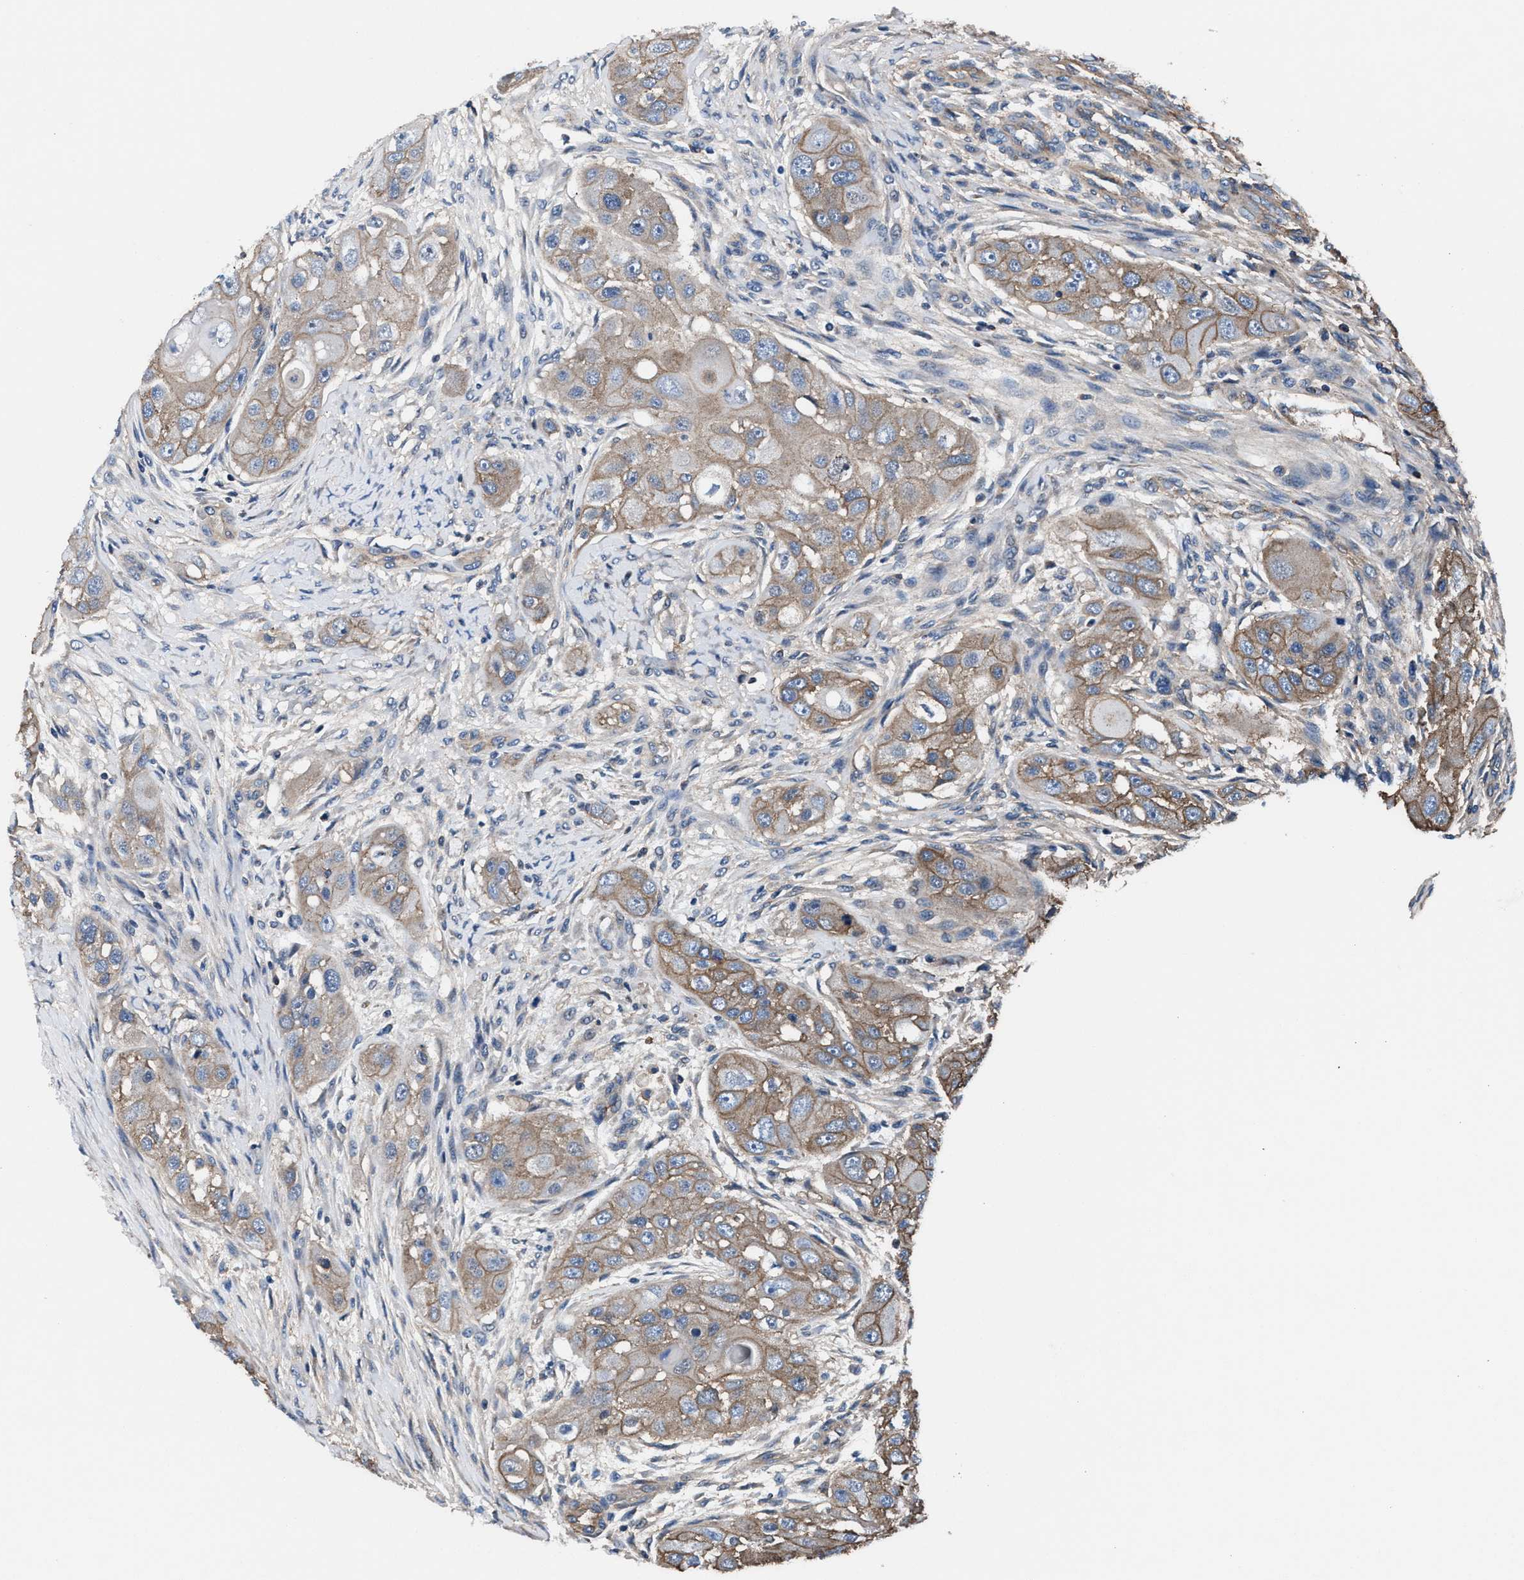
{"staining": {"intensity": "moderate", "quantity": ">75%", "location": "cytoplasmic/membranous"}, "tissue": "head and neck cancer", "cell_type": "Tumor cells", "image_type": "cancer", "snomed": [{"axis": "morphology", "description": "Normal tissue, NOS"}, {"axis": "morphology", "description": "Squamous cell carcinoma, NOS"}, {"axis": "topography", "description": "Skeletal muscle"}, {"axis": "topography", "description": "Head-Neck"}], "caption": "High-power microscopy captured an immunohistochemistry micrograph of squamous cell carcinoma (head and neck), revealing moderate cytoplasmic/membranous staining in approximately >75% of tumor cells. (IHC, brightfield microscopy, high magnification).", "gene": "NKTR", "patient": {"sex": "male", "age": 51}}